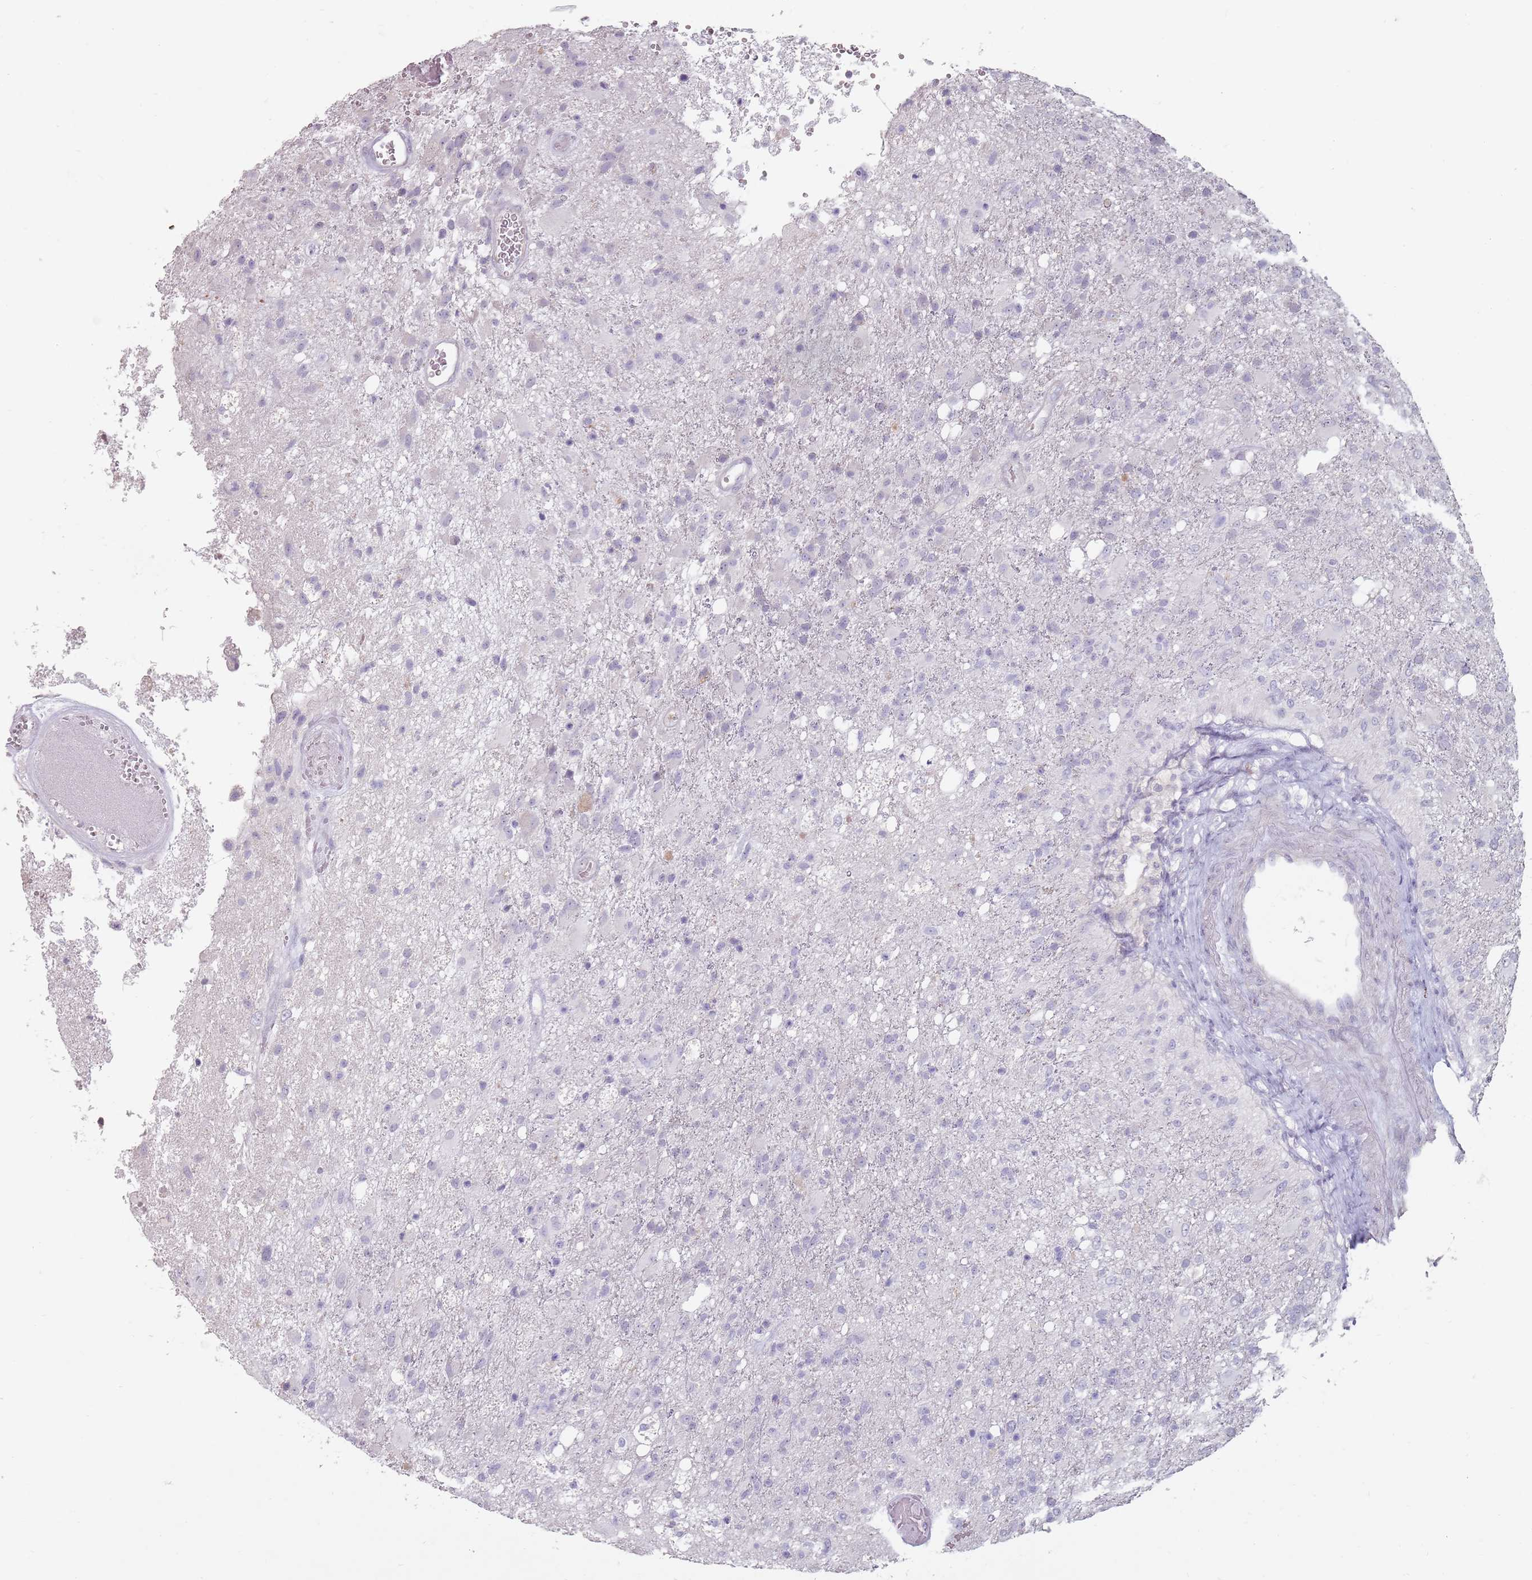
{"staining": {"intensity": "negative", "quantity": "none", "location": "none"}, "tissue": "glioma", "cell_type": "Tumor cells", "image_type": "cancer", "snomed": [{"axis": "morphology", "description": "Glioma, malignant, High grade"}, {"axis": "topography", "description": "Brain"}], "caption": "The immunohistochemistry micrograph has no significant positivity in tumor cells of glioma tissue. (DAB (3,3'-diaminobenzidine) immunohistochemistry visualized using brightfield microscopy, high magnification).", "gene": "STYK1", "patient": {"sex": "female", "age": 74}}